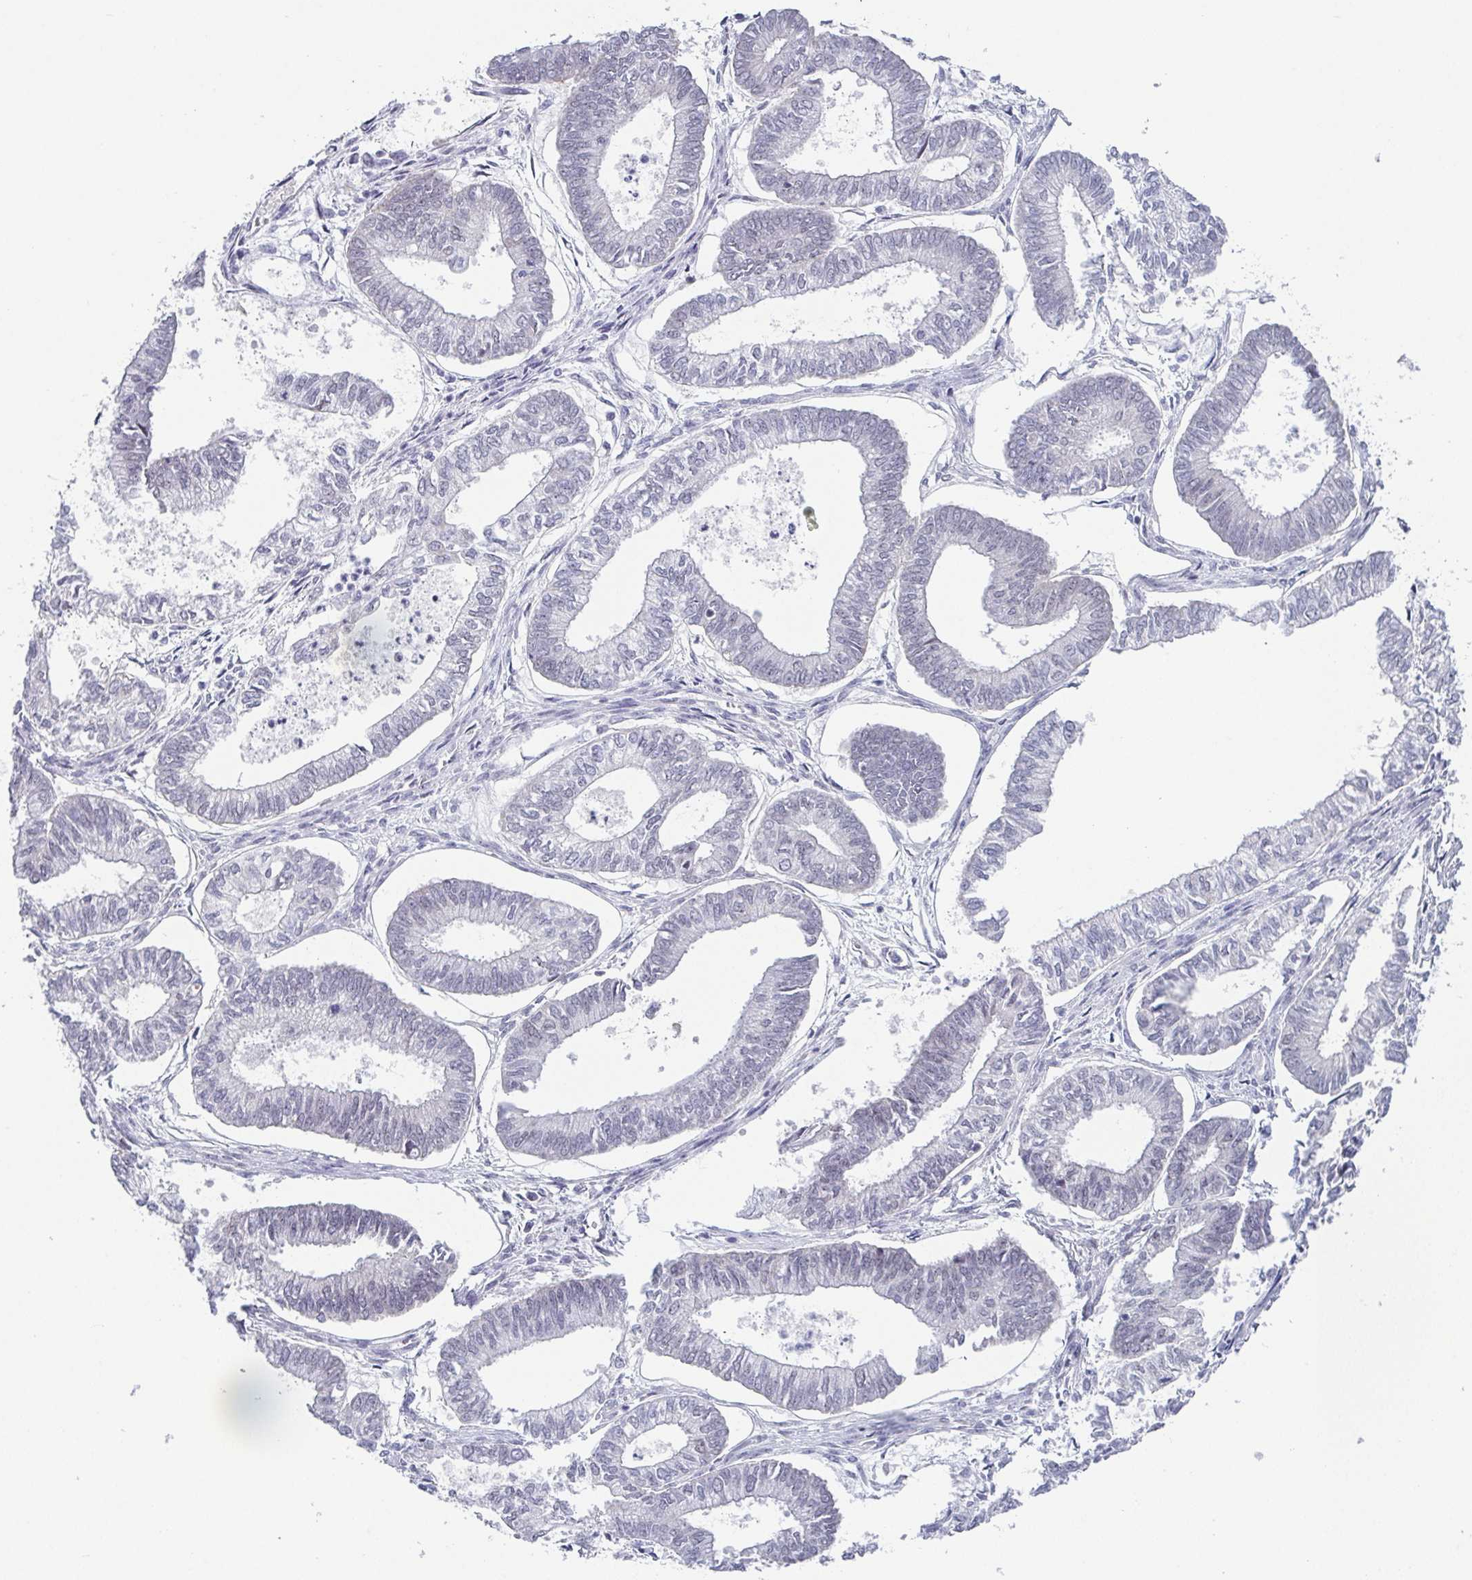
{"staining": {"intensity": "negative", "quantity": "none", "location": "none"}, "tissue": "ovarian cancer", "cell_type": "Tumor cells", "image_type": "cancer", "snomed": [{"axis": "morphology", "description": "Carcinoma, endometroid"}, {"axis": "topography", "description": "Ovary"}], "caption": "IHC photomicrograph of neoplastic tissue: human ovarian cancer (endometroid carcinoma) stained with DAB (3,3'-diaminobenzidine) shows no significant protein expression in tumor cells.", "gene": "EXOSC7", "patient": {"sex": "female", "age": 64}}